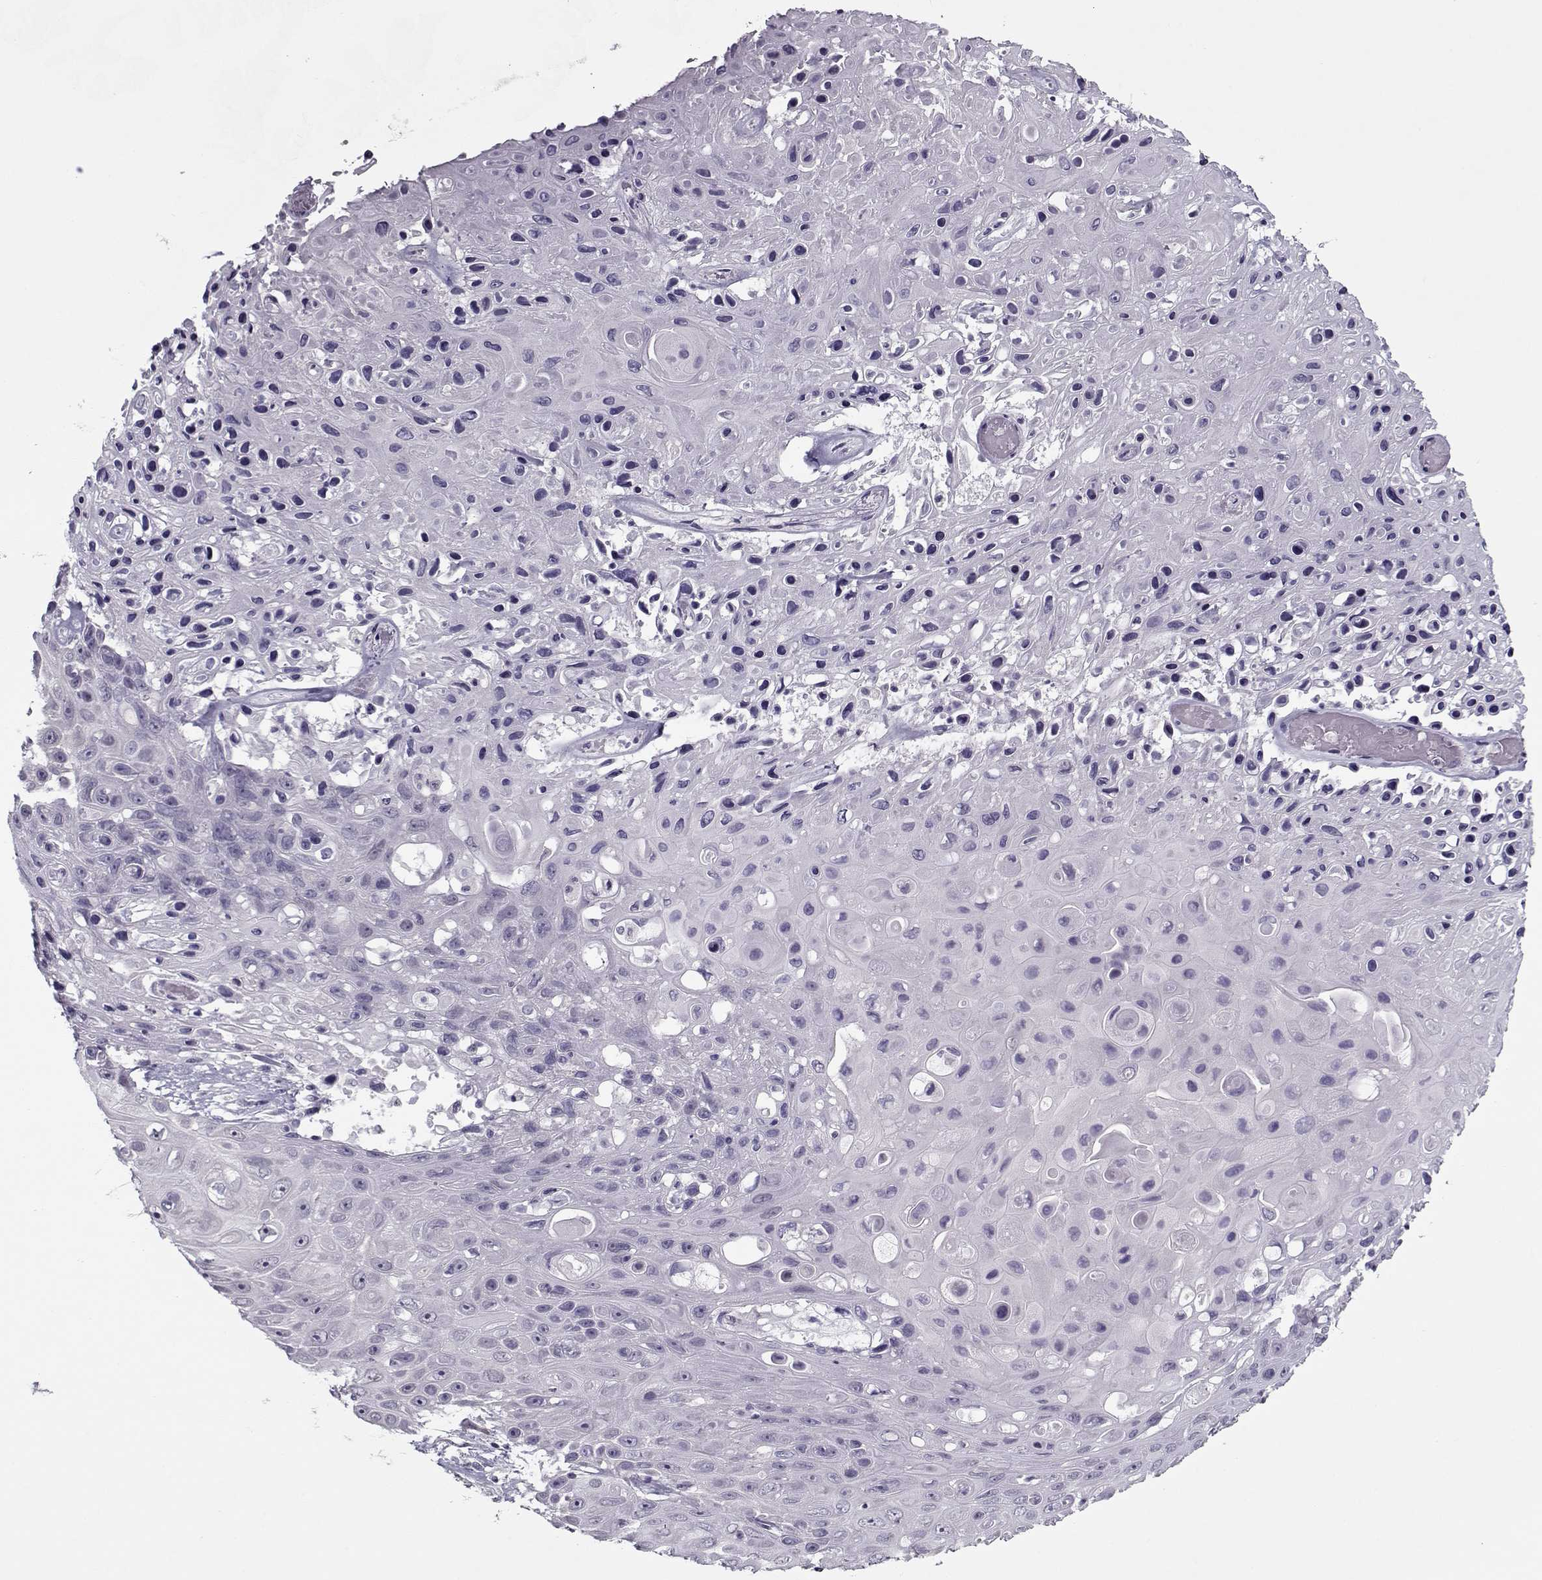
{"staining": {"intensity": "negative", "quantity": "none", "location": "none"}, "tissue": "skin cancer", "cell_type": "Tumor cells", "image_type": "cancer", "snomed": [{"axis": "morphology", "description": "Squamous cell carcinoma, NOS"}, {"axis": "topography", "description": "Skin"}], "caption": "Skin cancer stained for a protein using immunohistochemistry (IHC) displays no expression tumor cells.", "gene": "CIBAR1", "patient": {"sex": "male", "age": 82}}